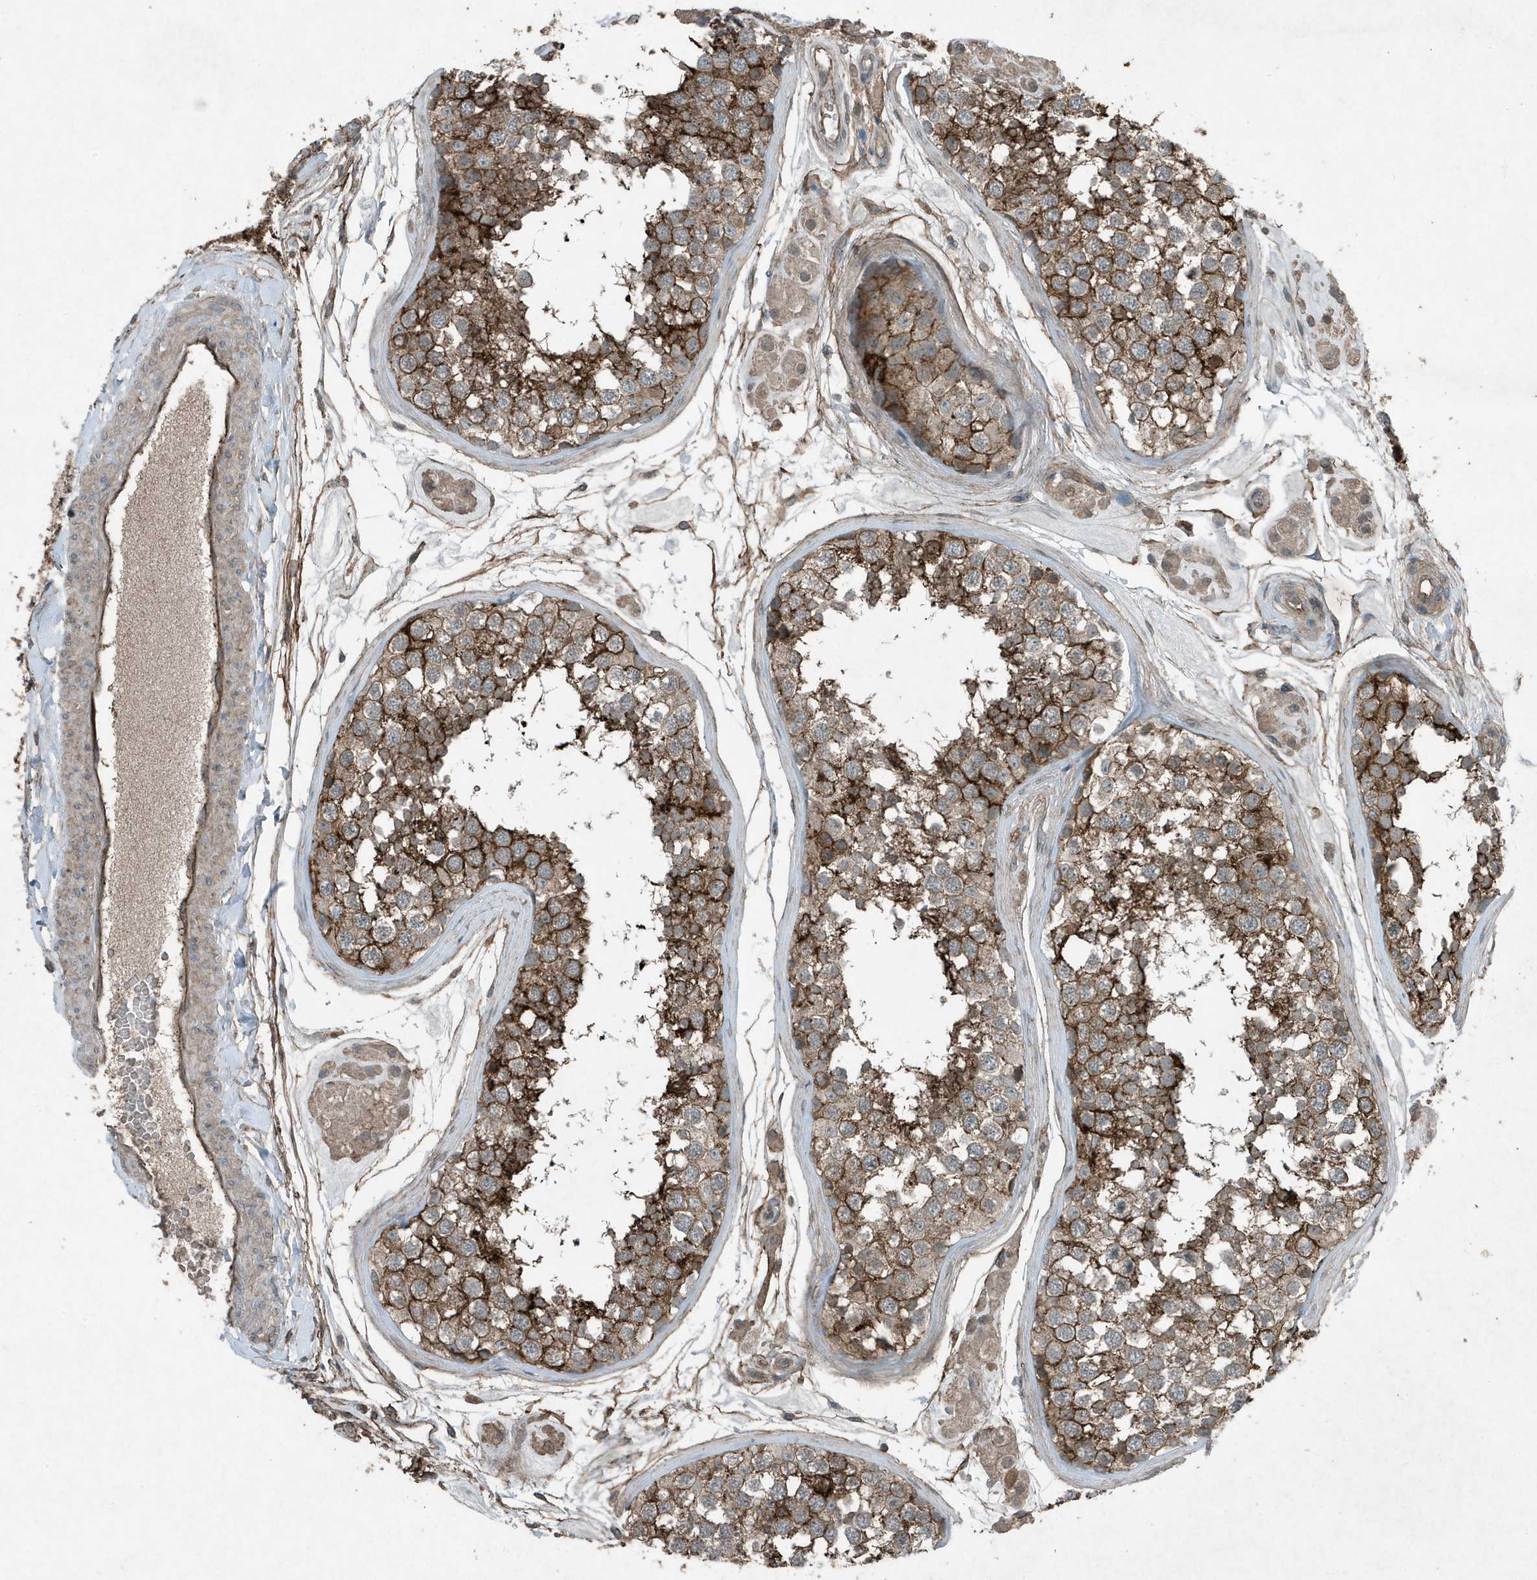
{"staining": {"intensity": "strong", "quantity": ">75%", "location": "cytoplasmic/membranous"}, "tissue": "testis", "cell_type": "Cells in seminiferous ducts", "image_type": "normal", "snomed": [{"axis": "morphology", "description": "Normal tissue, NOS"}, {"axis": "topography", "description": "Testis"}], "caption": "Brown immunohistochemical staining in unremarkable human testis shows strong cytoplasmic/membranous positivity in about >75% of cells in seminiferous ducts.", "gene": "DAPP1", "patient": {"sex": "male", "age": 56}}